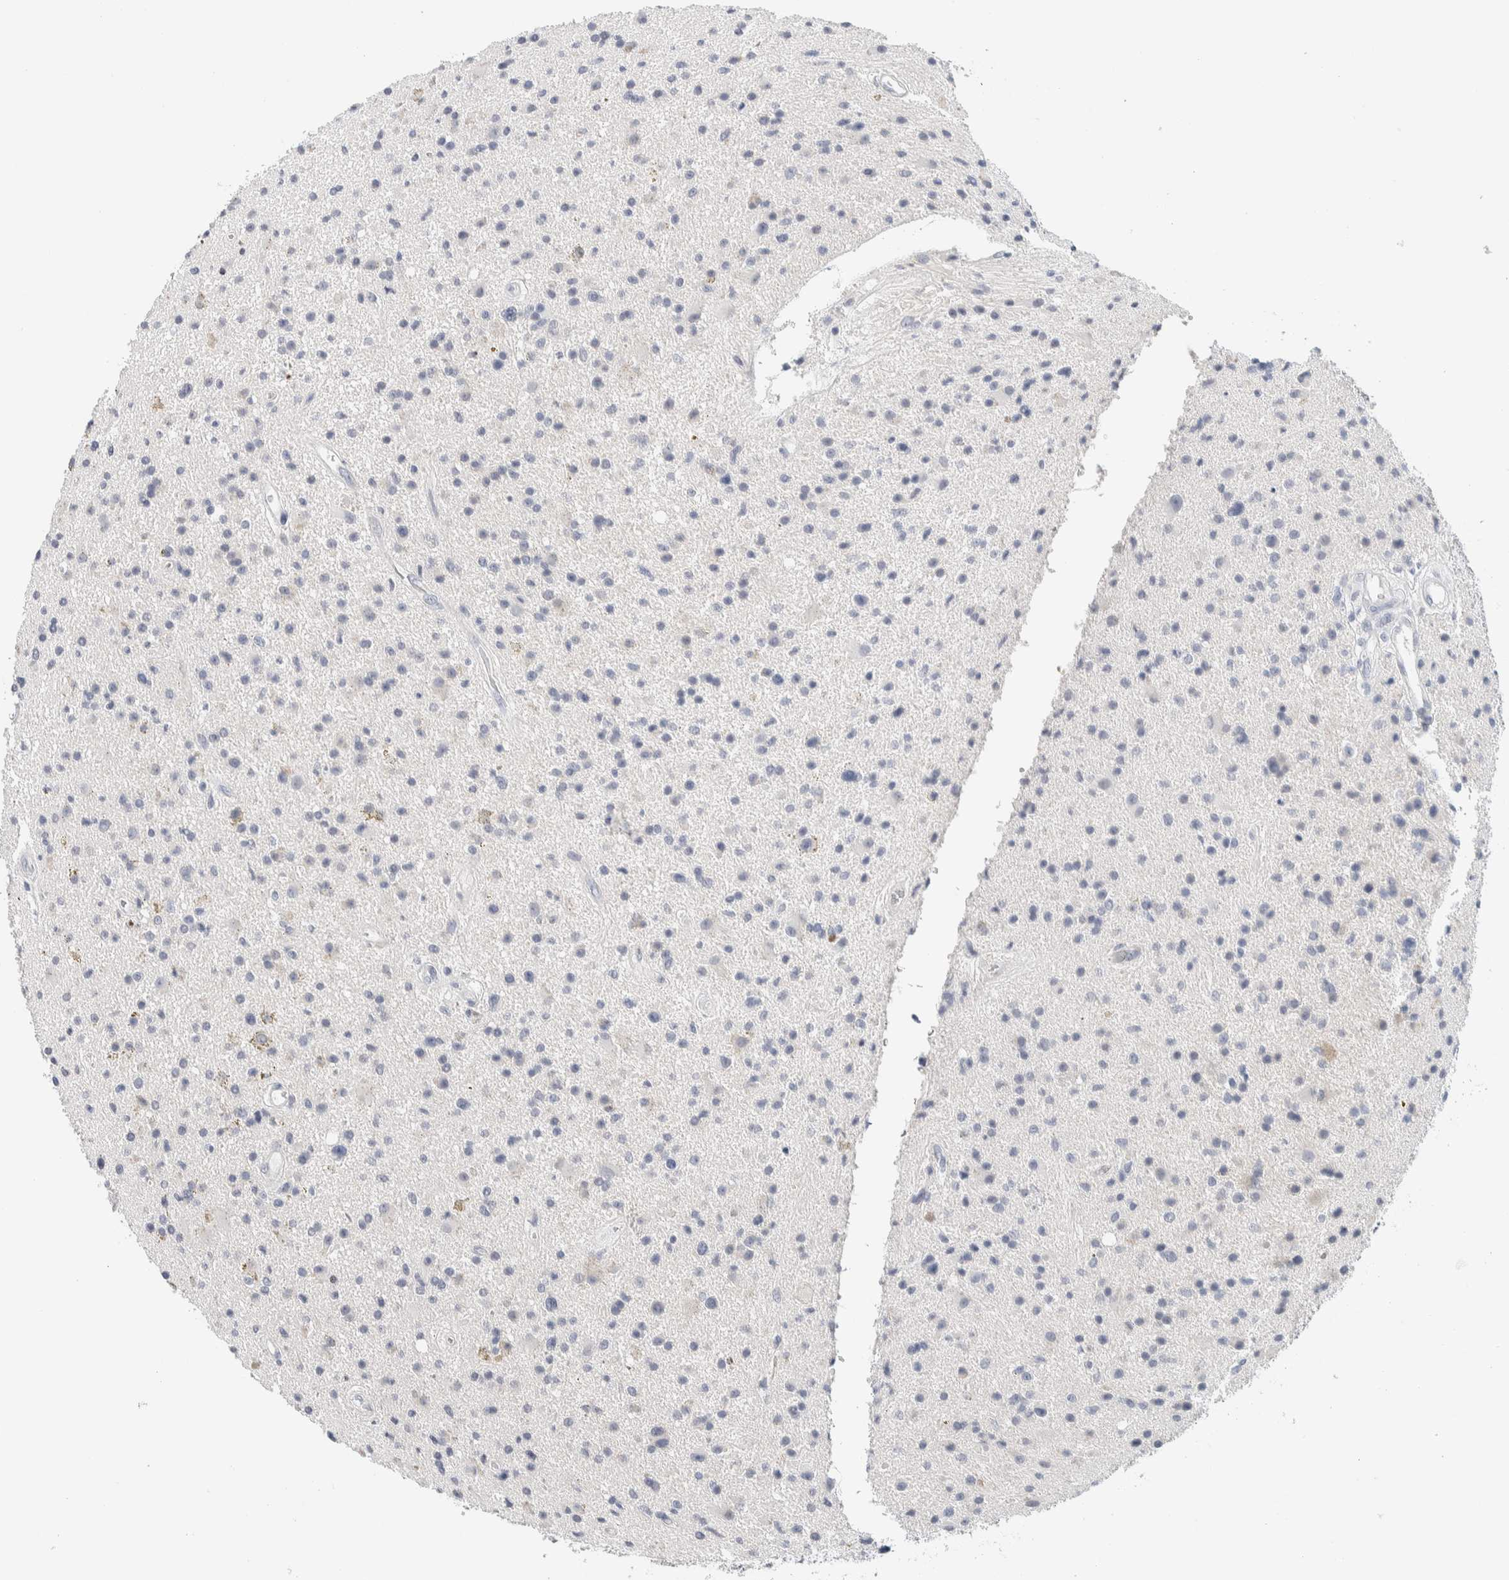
{"staining": {"intensity": "negative", "quantity": "none", "location": "none"}, "tissue": "glioma", "cell_type": "Tumor cells", "image_type": "cancer", "snomed": [{"axis": "morphology", "description": "Glioma, malignant, High grade"}, {"axis": "topography", "description": "Brain"}], "caption": "Protein analysis of high-grade glioma (malignant) exhibits no significant positivity in tumor cells.", "gene": "SCN2A", "patient": {"sex": "male", "age": 33}}